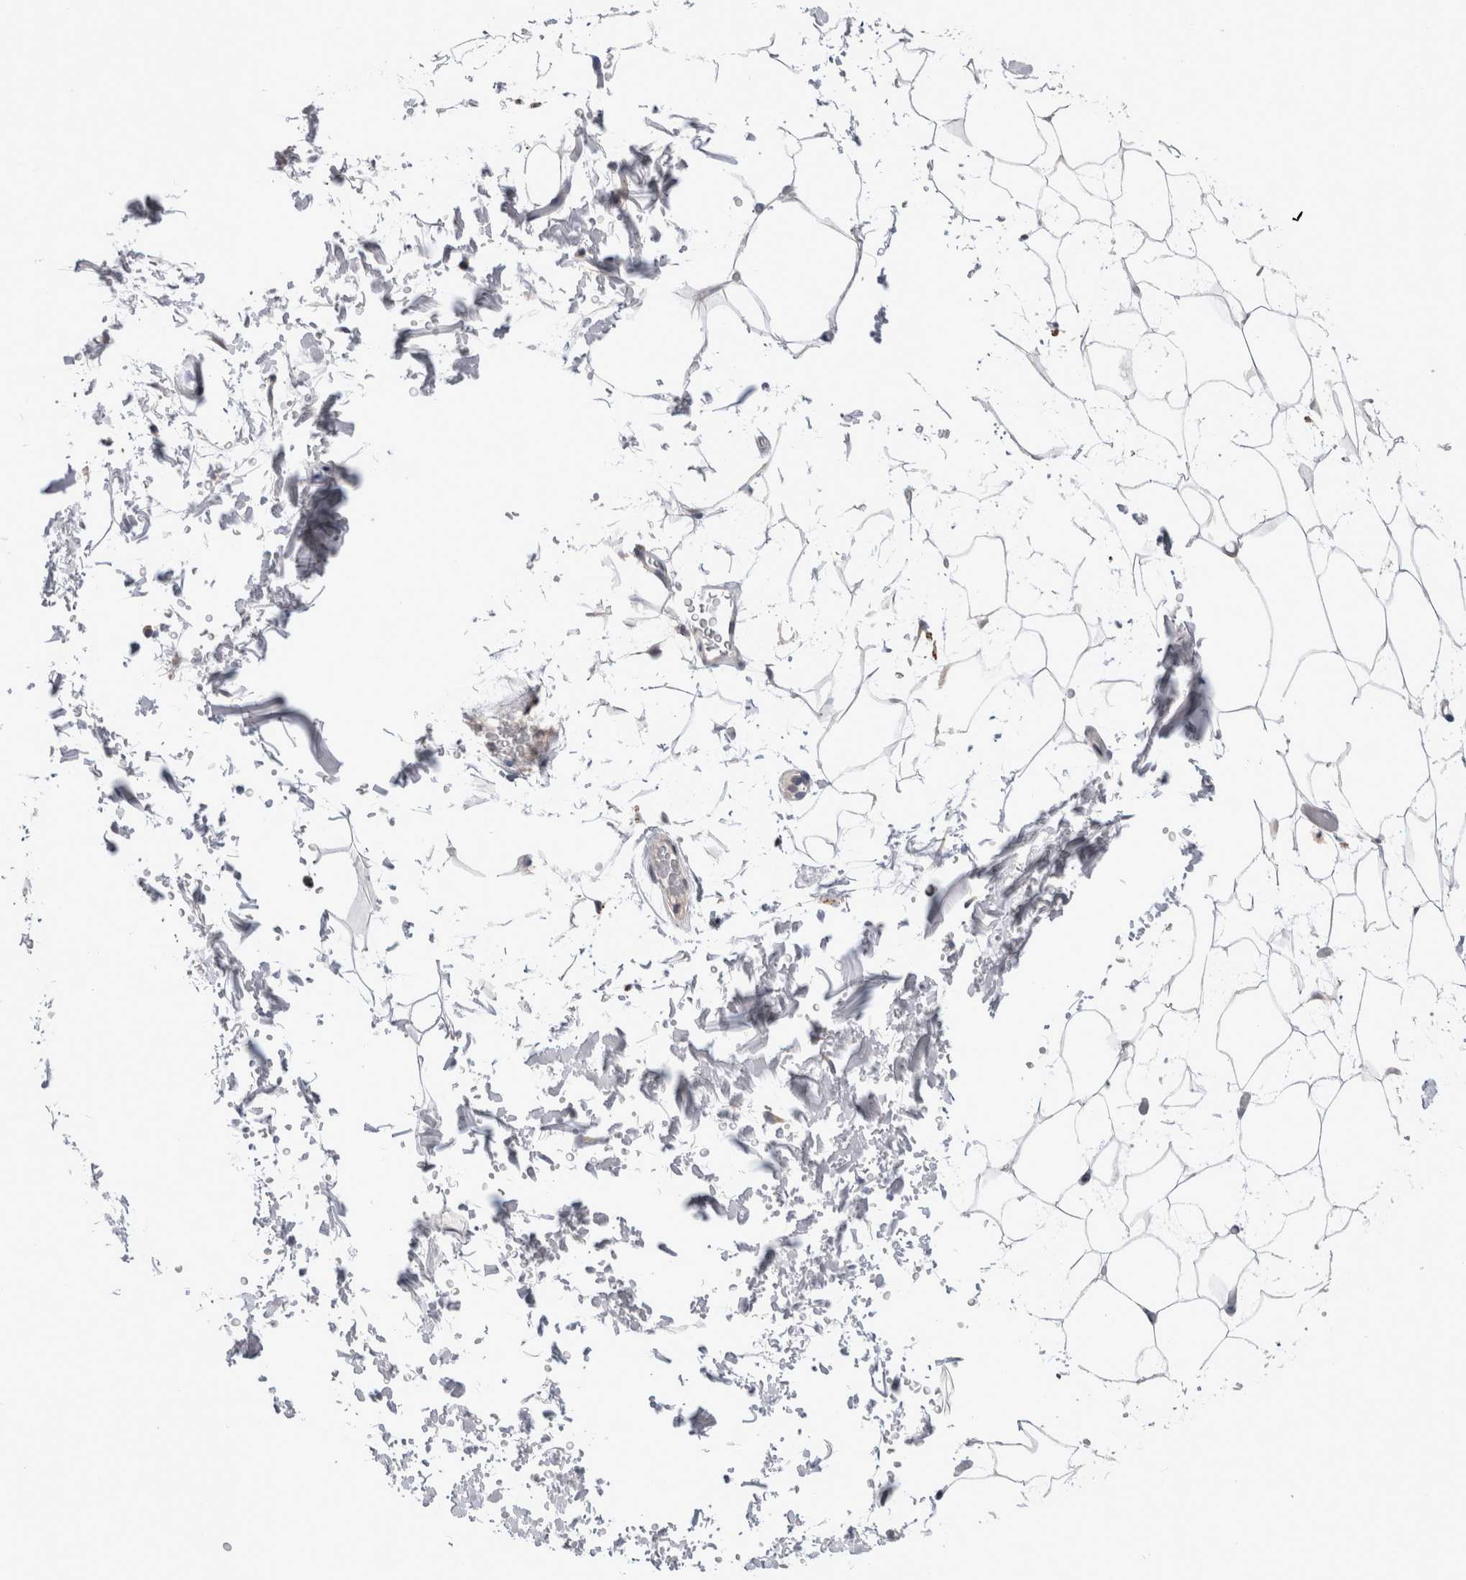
{"staining": {"intensity": "negative", "quantity": "none", "location": "none"}, "tissue": "adipose tissue", "cell_type": "Adipocytes", "image_type": "normal", "snomed": [{"axis": "morphology", "description": "Normal tissue, NOS"}, {"axis": "topography", "description": "Soft tissue"}], "caption": "Micrograph shows no protein positivity in adipocytes of normal adipose tissue. The staining is performed using DAB (3,3'-diaminobenzidine) brown chromogen with nuclei counter-stained in using hematoxylin.", "gene": "MRPL37", "patient": {"sex": "male", "age": 72}}